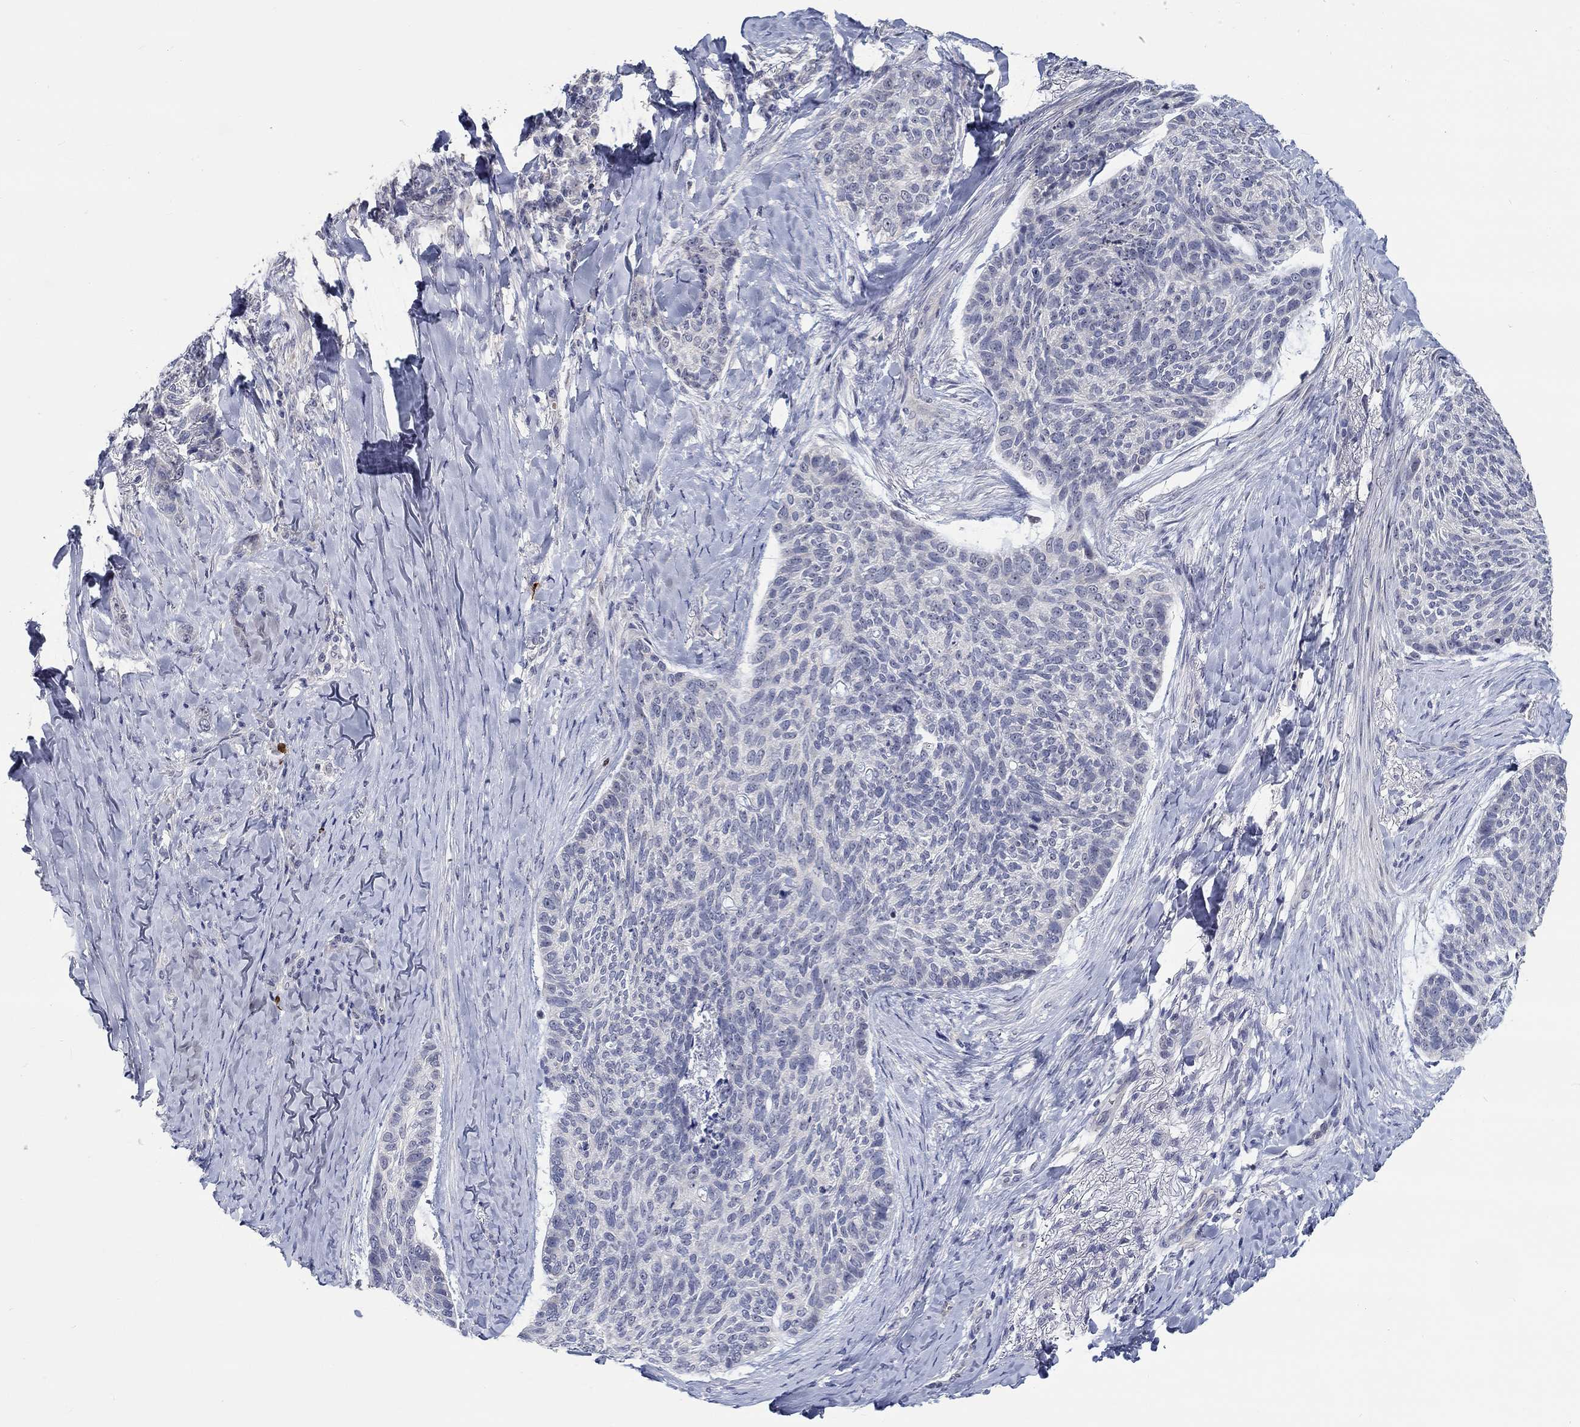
{"staining": {"intensity": "negative", "quantity": "none", "location": "none"}, "tissue": "skin cancer", "cell_type": "Tumor cells", "image_type": "cancer", "snomed": [{"axis": "morphology", "description": "Basal cell carcinoma"}, {"axis": "topography", "description": "Skin"}], "caption": "A photomicrograph of skin cancer (basal cell carcinoma) stained for a protein shows no brown staining in tumor cells.", "gene": "SMIM18", "patient": {"sex": "female", "age": 69}}